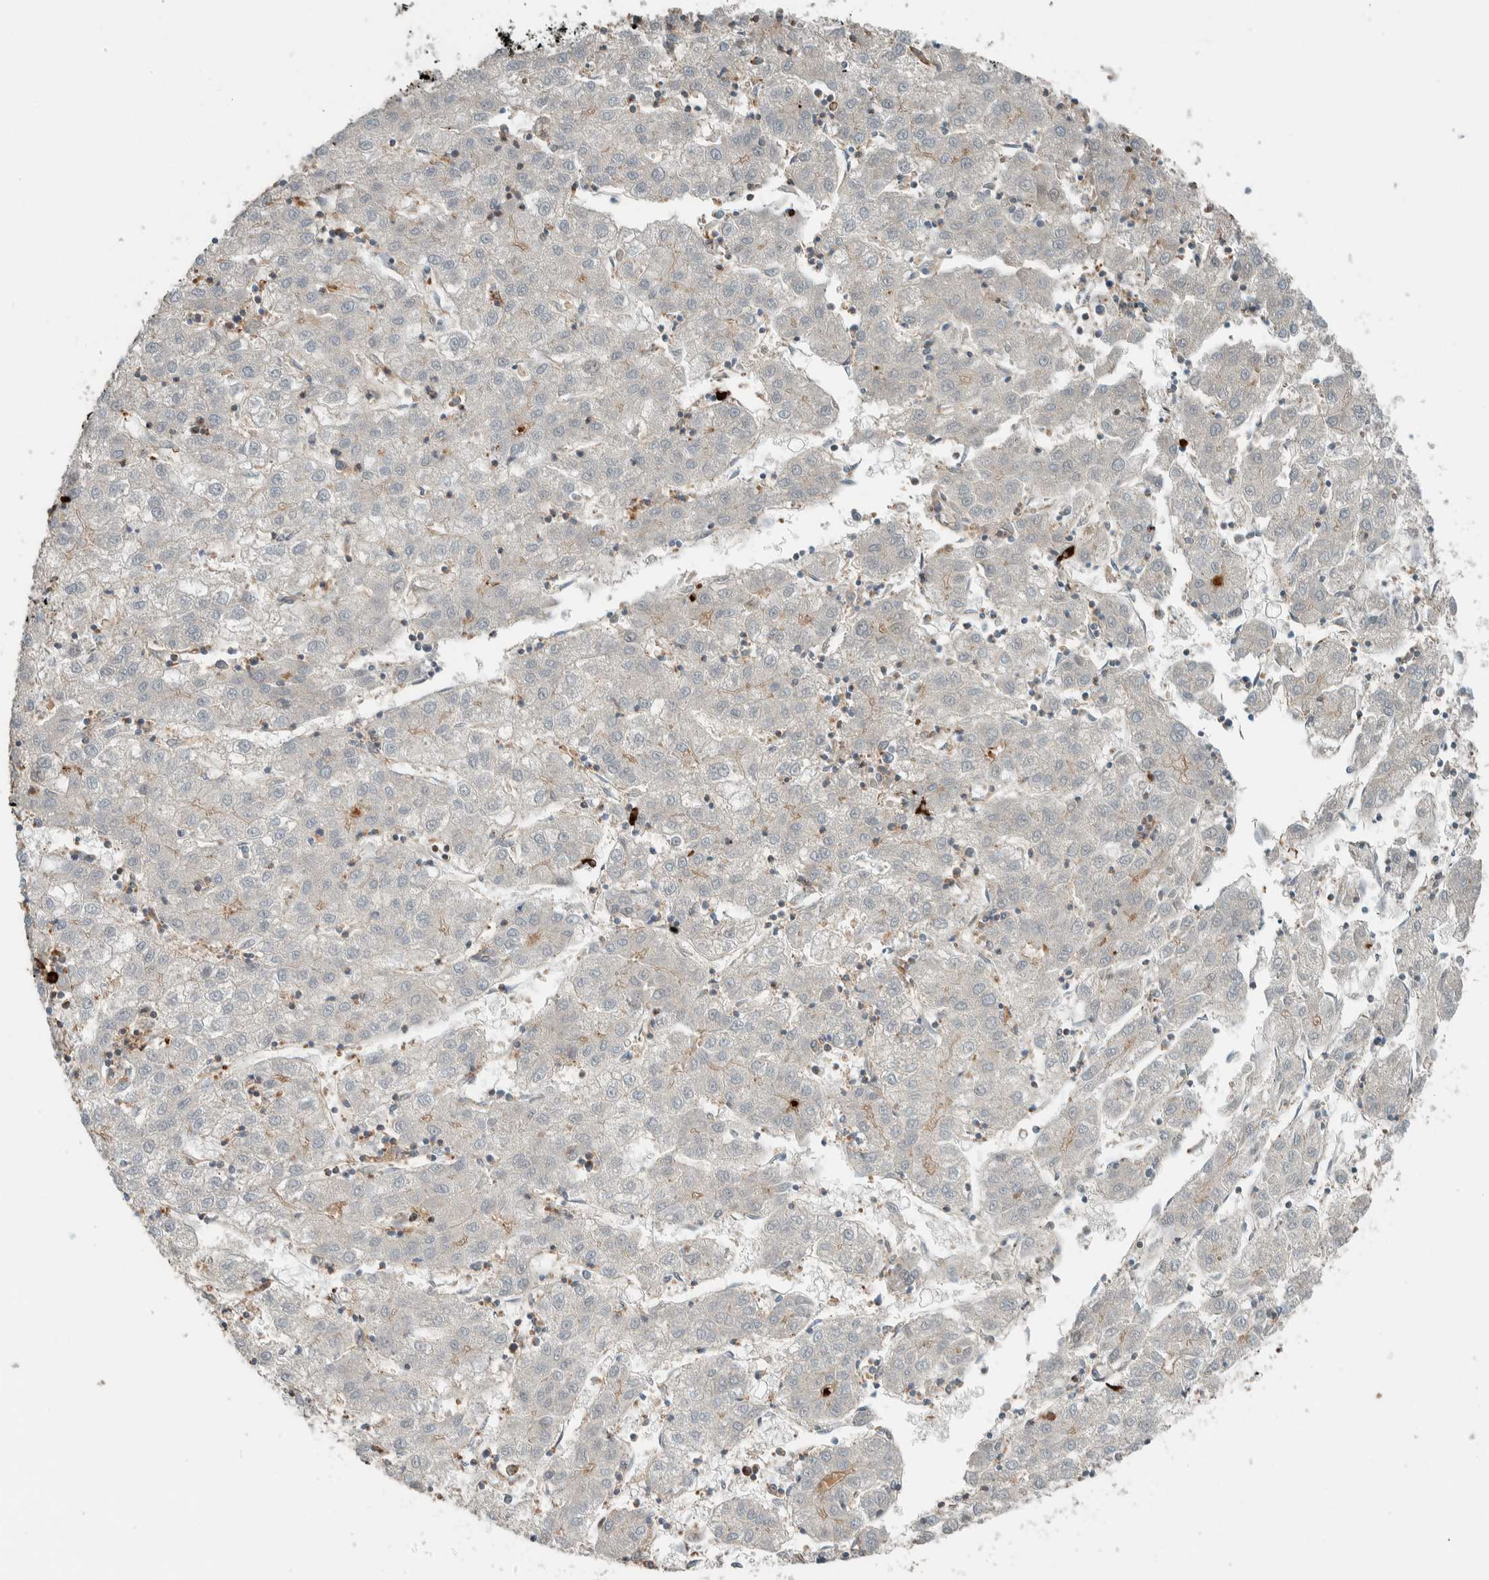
{"staining": {"intensity": "negative", "quantity": "none", "location": "none"}, "tissue": "liver cancer", "cell_type": "Tumor cells", "image_type": "cancer", "snomed": [{"axis": "morphology", "description": "Carcinoma, Hepatocellular, NOS"}, {"axis": "topography", "description": "Liver"}], "caption": "IHC histopathology image of human liver cancer (hepatocellular carcinoma) stained for a protein (brown), which shows no staining in tumor cells.", "gene": "CTBP2", "patient": {"sex": "male", "age": 72}}